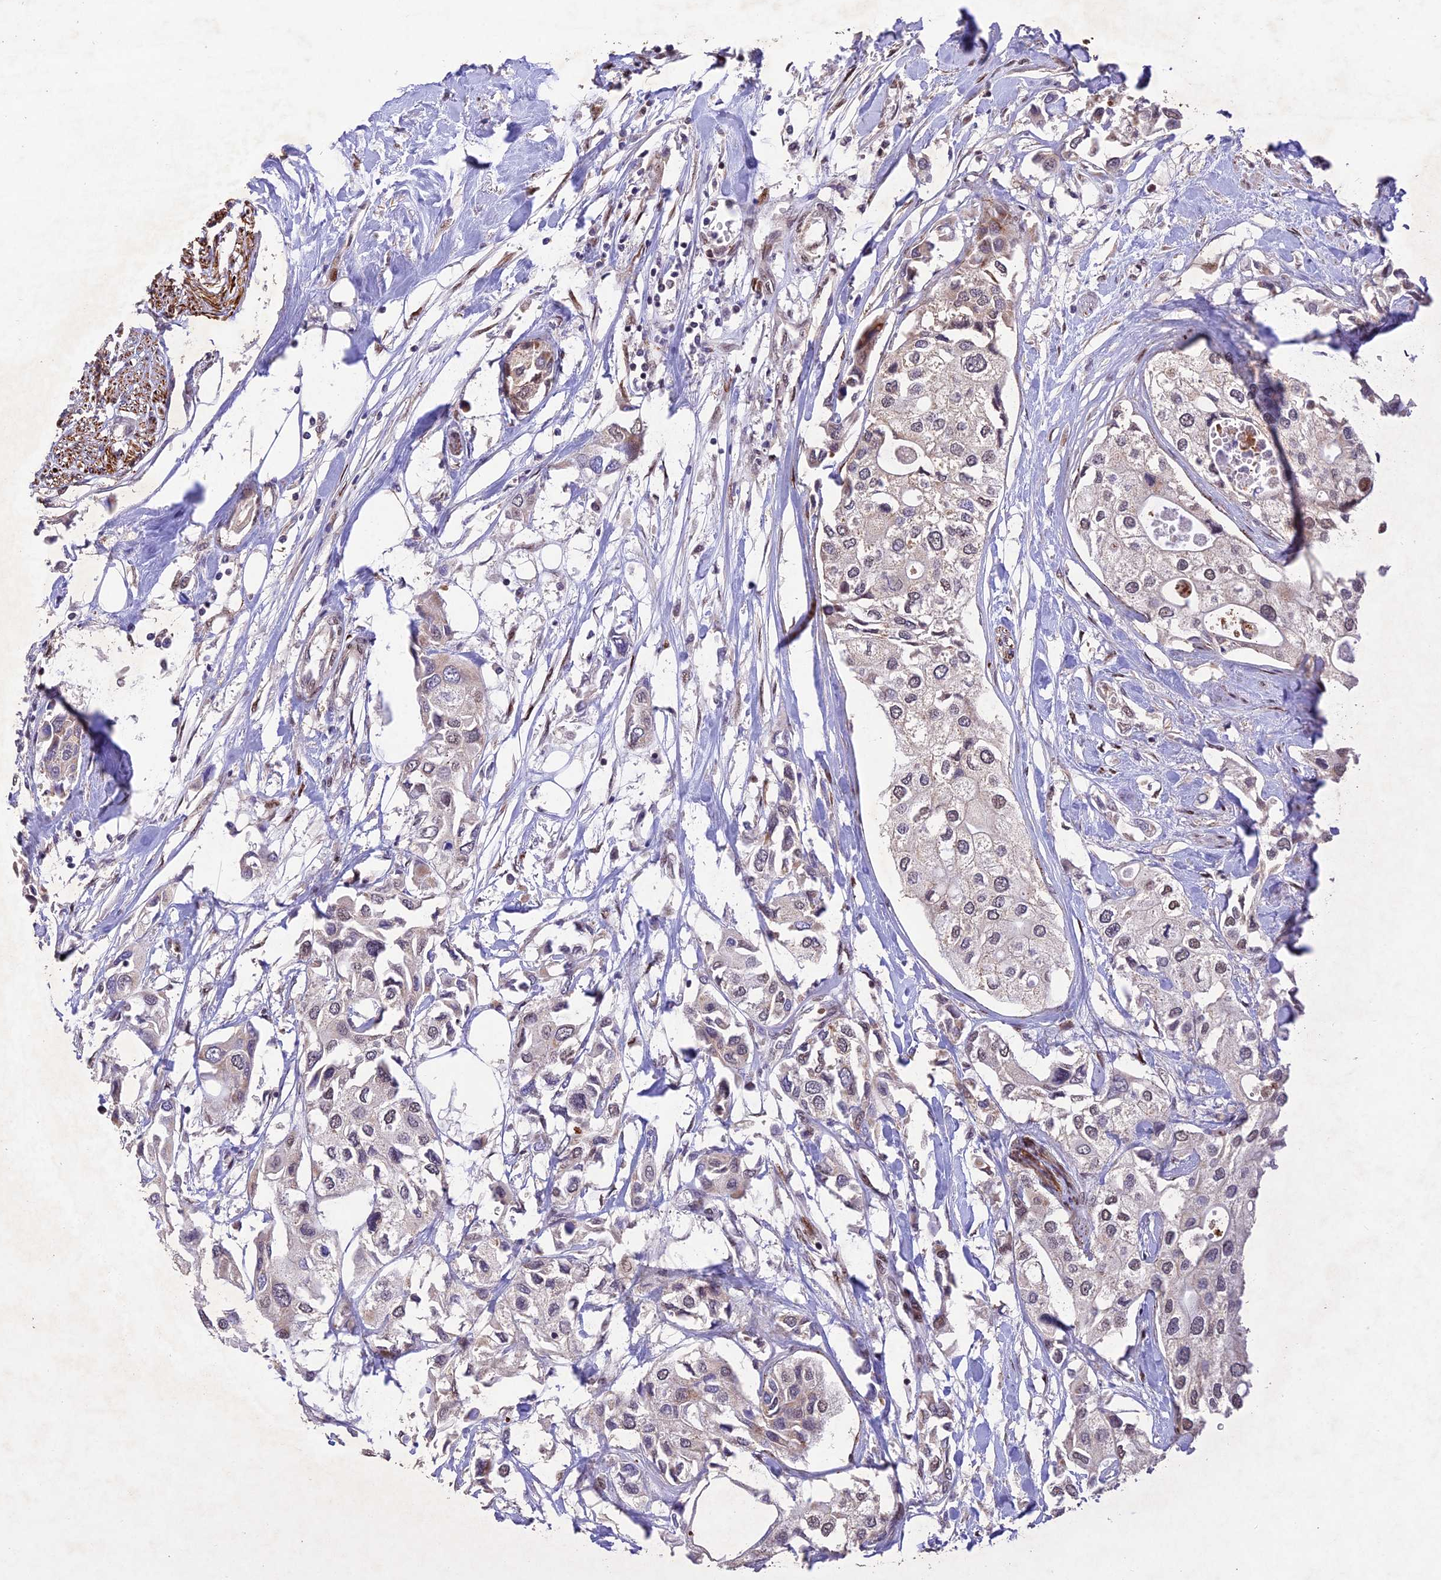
{"staining": {"intensity": "negative", "quantity": "none", "location": "none"}, "tissue": "urothelial cancer", "cell_type": "Tumor cells", "image_type": "cancer", "snomed": [{"axis": "morphology", "description": "Urothelial carcinoma, High grade"}, {"axis": "topography", "description": "Urinary bladder"}], "caption": "Immunohistochemistry (IHC) image of neoplastic tissue: high-grade urothelial carcinoma stained with DAB (3,3'-diaminobenzidine) shows no significant protein expression in tumor cells.", "gene": "WDR55", "patient": {"sex": "male", "age": 64}}